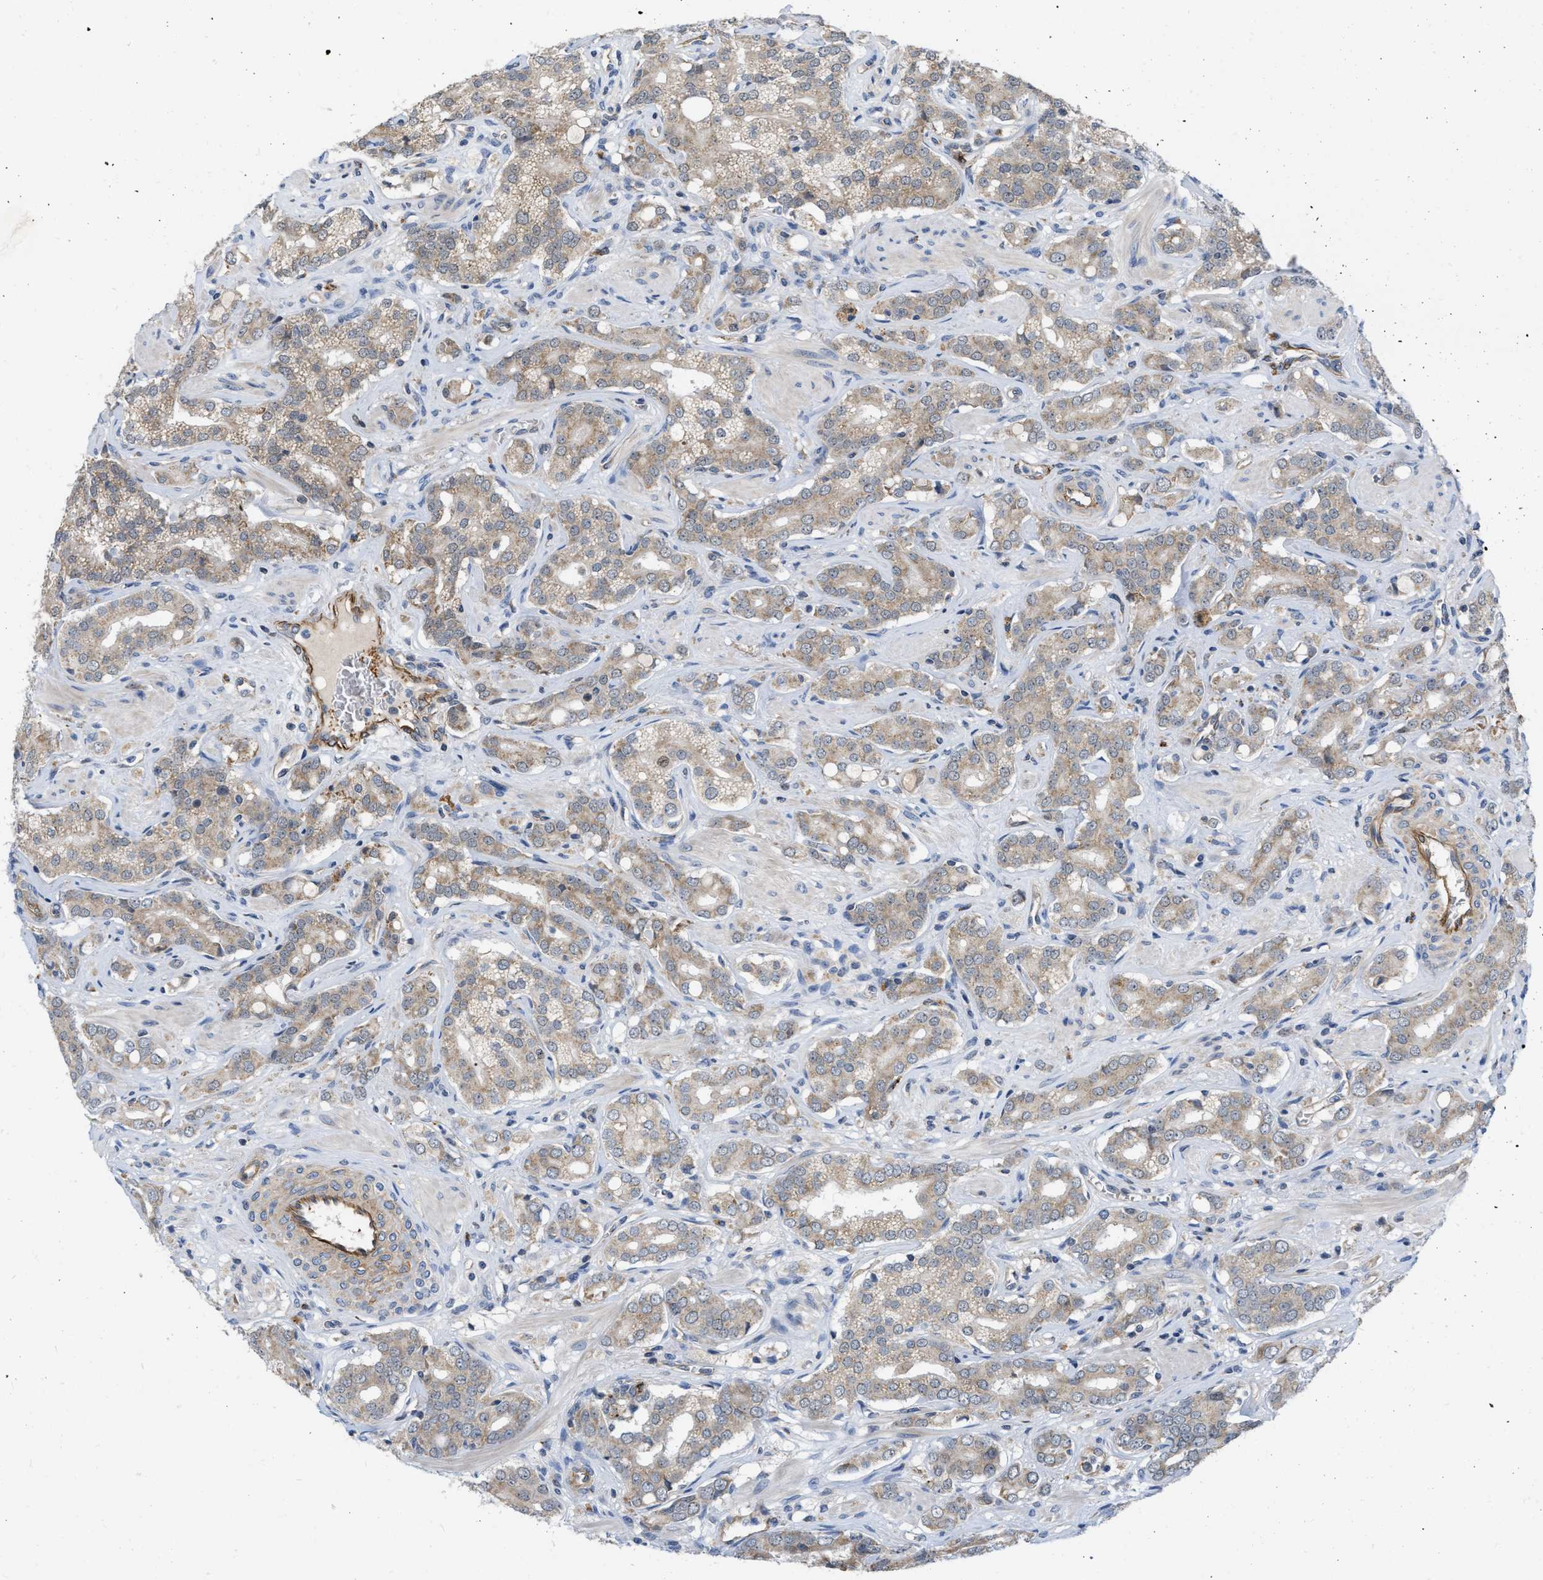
{"staining": {"intensity": "weak", "quantity": ">75%", "location": "cytoplasmic/membranous"}, "tissue": "prostate cancer", "cell_type": "Tumor cells", "image_type": "cancer", "snomed": [{"axis": "morphology", "description": "Adenocarcinoma, High grade"}, {"axis": "topography", "description": "Prostate"}], "caption": "Weak cytoplasmic/membranous positivity is appreciated in approximately >75% of tumor cells in prostate high-grade adenocarcinoma.", "gene": "NAPEPLD", "patient": {"sex": "male", "age": 52}}